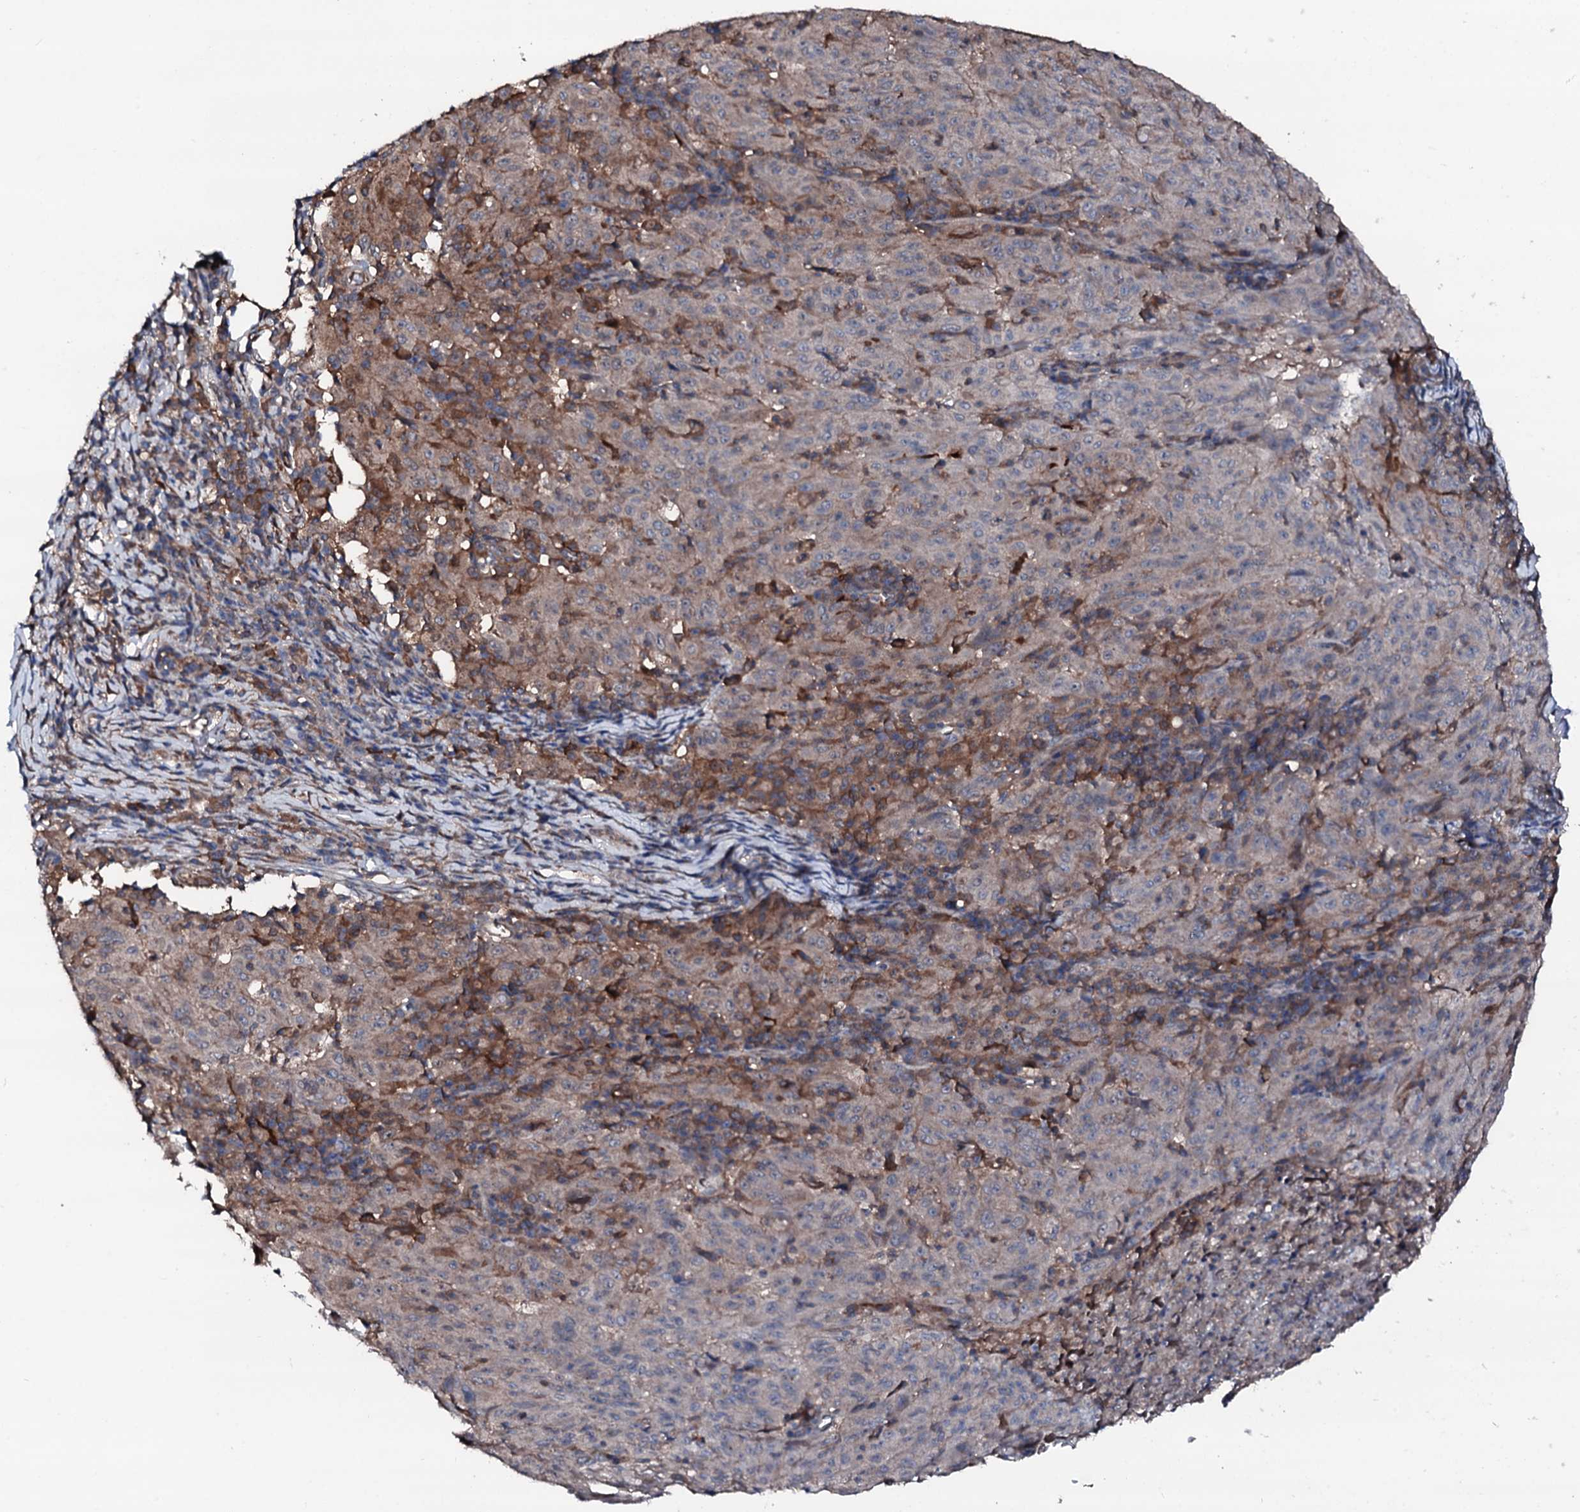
{"staining": {"intensity": "weak", "quantity": "<25%", "location": "cytoplasmic/membranous"}, "tissue": "pancreatic cancer", "cell_type": "Tumor cells", "image_type": "cancer", "snomed": [{"axis": "morphology", "description": "Adenocarcinoma, NOS"}, {"axis": "topography", "description": "Pancreas"}], "caption": "Pancreatic adenocarcinoma was stained to show a protein in brown. There is no significant expression in tumor cells. (DAB IHC, high magnification).", "gene": "TRAFD1", "patient": {"sex": "male", "age": 63}}